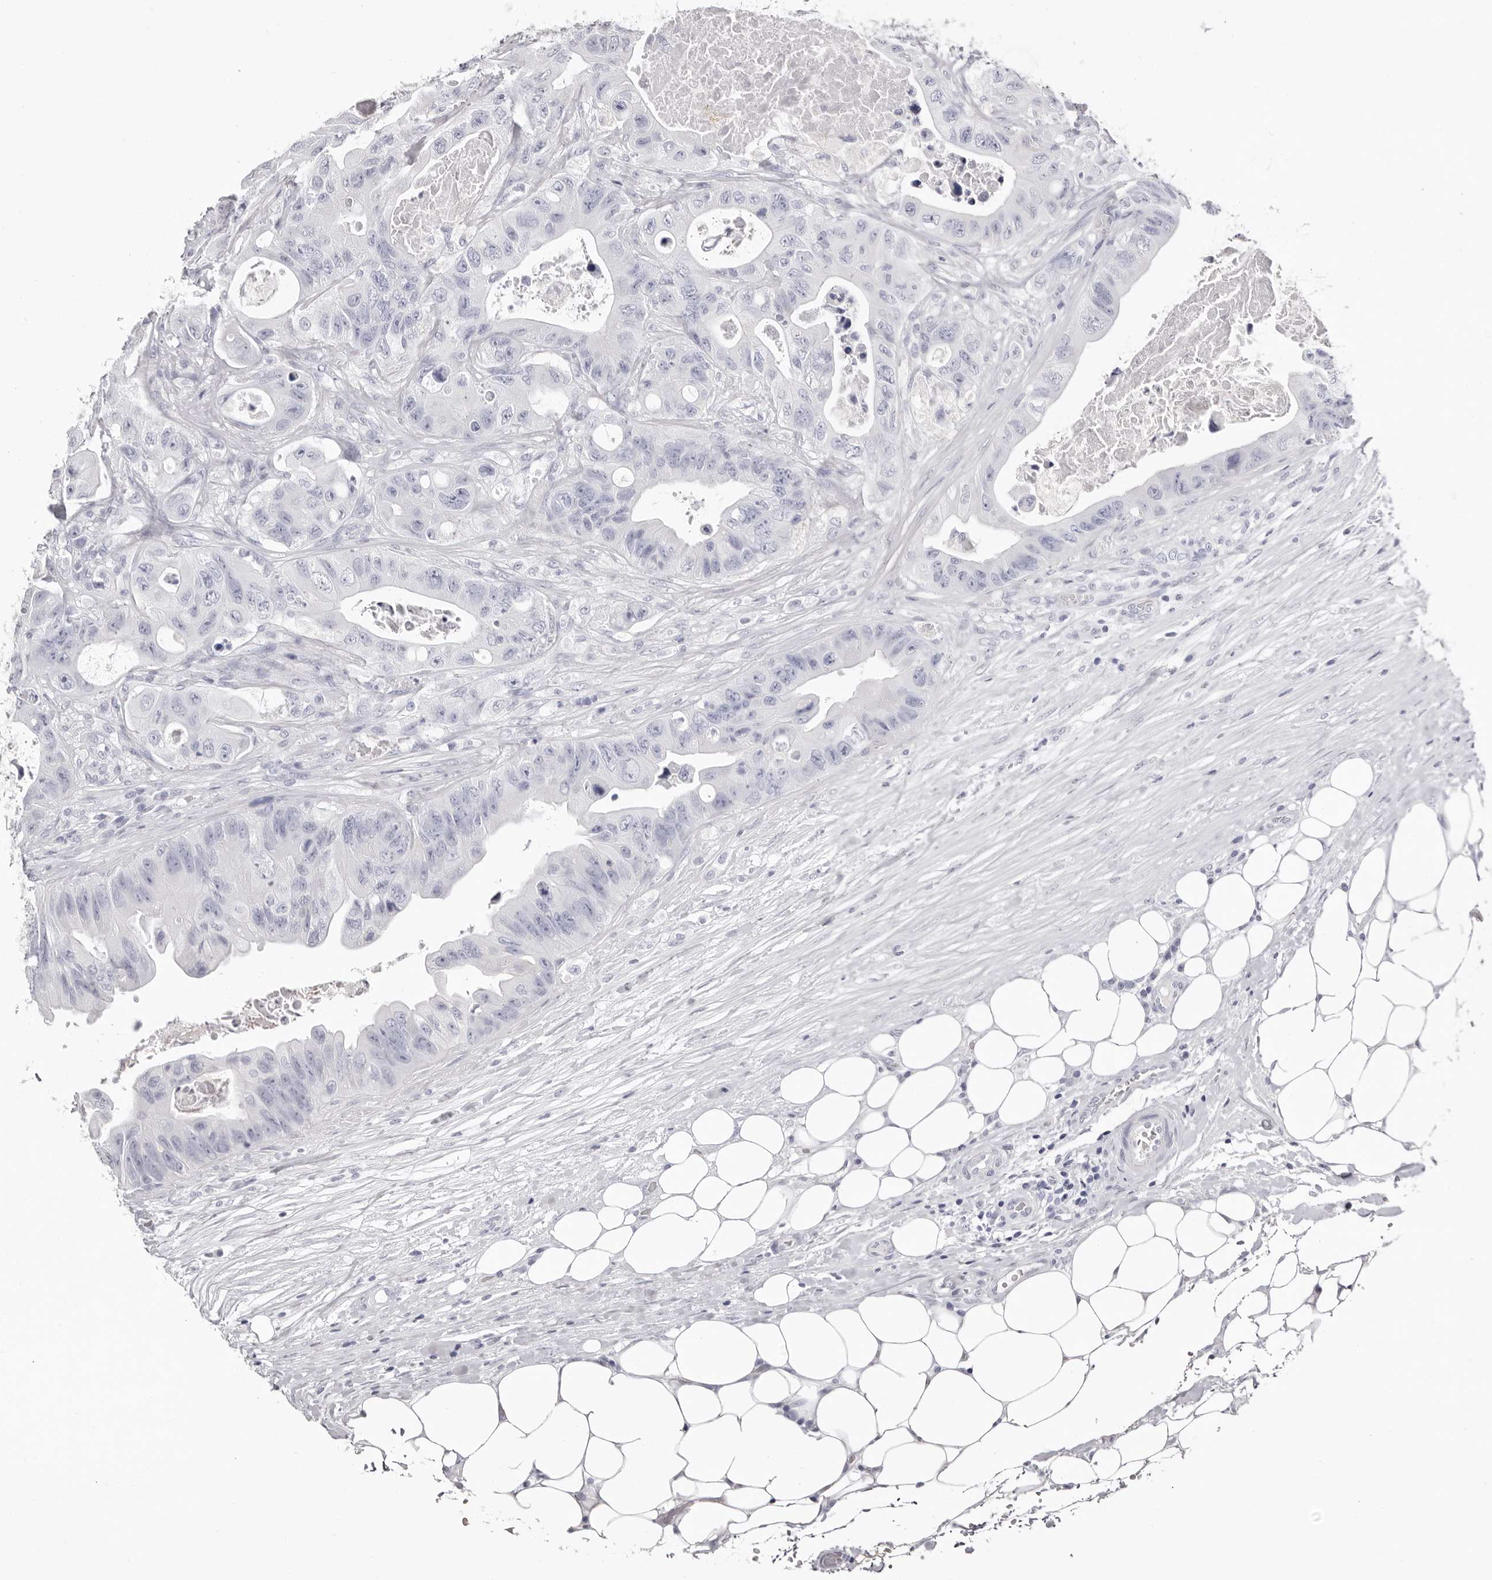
{"staining": {"intensity": "negative", "quantity": "none", "location": "none"}, "tissue": "colorectal cancer", "cell_type": "Tumor cells", "image_type": "cancer", "snomed": [{"axis": "morphology", "description": "Adenocarcinoma, NOS"}, {"axis": "topography", "description": "Colon"}], "caption": "This is an immunohistochemistry (IHC) image of colorectal cancer (adenocarcinoma). There is no positivity in tumor cells.", "gene": "LPO", "patient": {"sex": "female", "age": 46}}